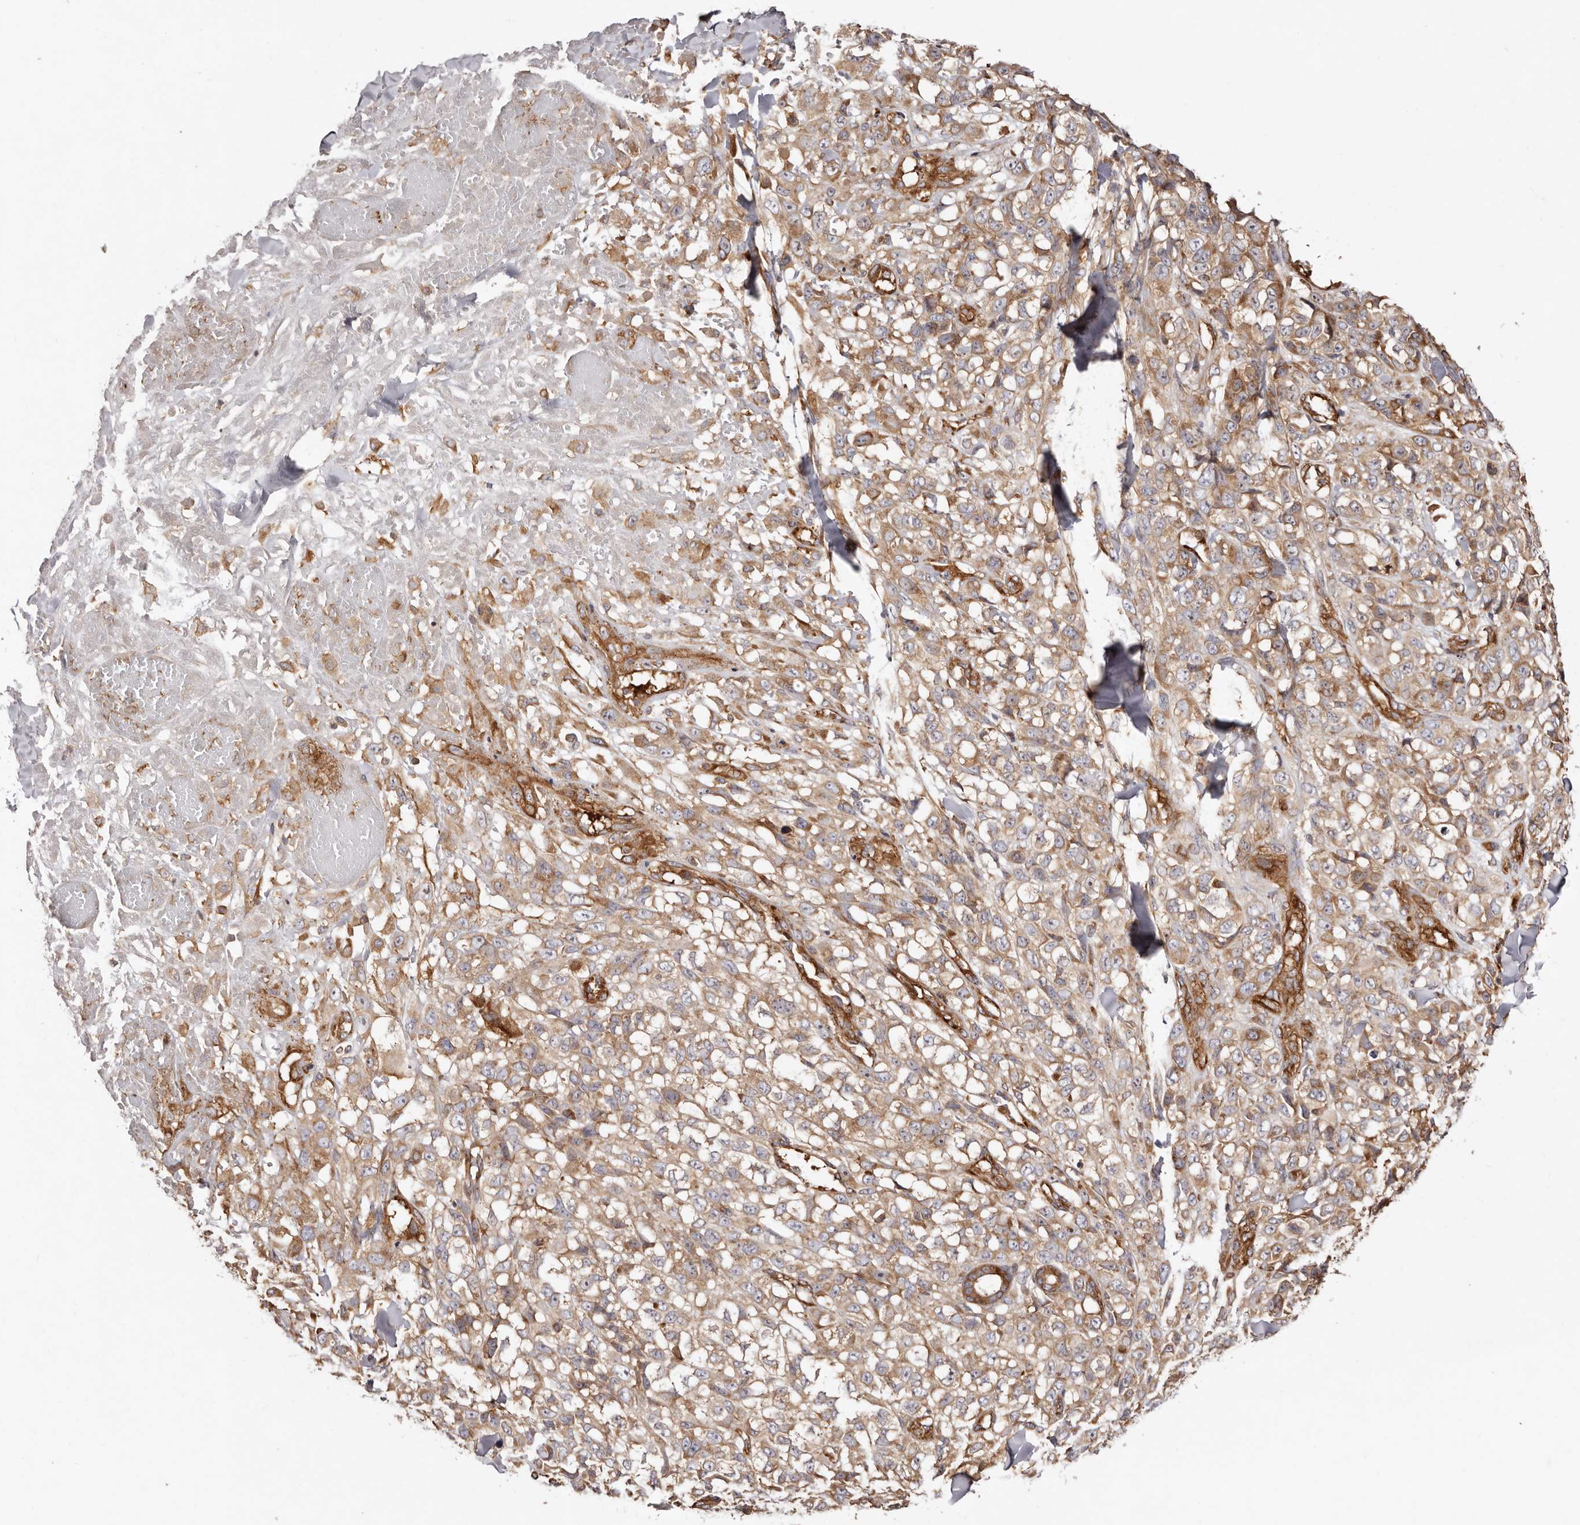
{"staining": {"intensity": "weak", "quantity": ">75%", "location": "cytoplasmic/membranous"}, "tissue": "melanoma", "cell_type": "Tumor cells", "image_type": "cancer", "snomed": [{"axis": "morphology", "description": "Malignant melanoma, Metastatic site"}, {"axis": "topography", "description": "Skin"}], "caption": "This histopathology image displays melanoma stained with immunohistochemistry (IHC) to label a protein in brown. The cytoplasmic/membranous of tumor cells show weak positivity for the protein. Nuclei are counter-stained blue.", "gene": "RPS6", "patient": {"sex": "female", "age": 72}}